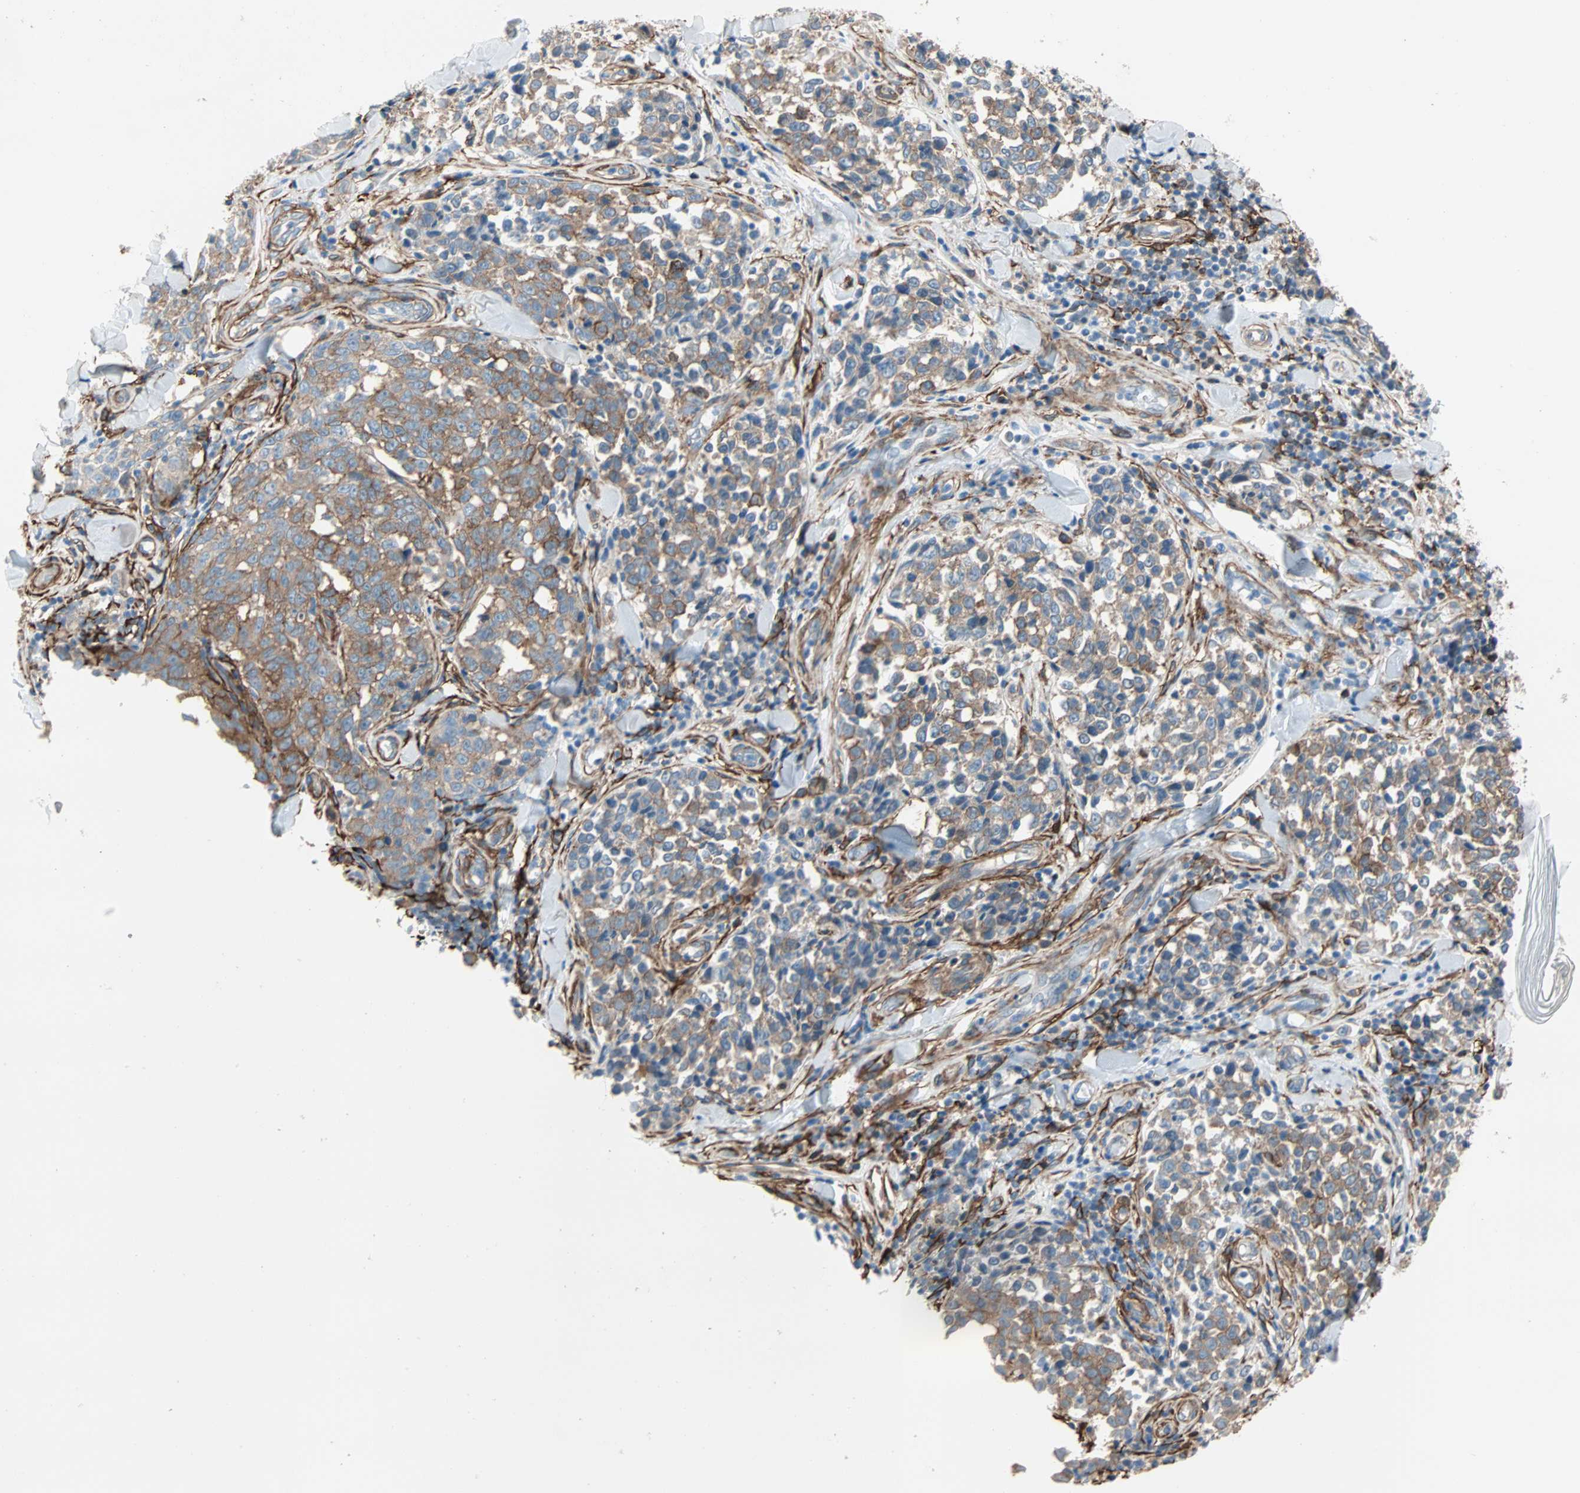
{"staining": {"intensity": "moderate", "quantity": ">75%", "location": "cytoplasmic/membranous"}, "tissue": "melanoma", "cell_type": "Tumor cells", "image_type": "cancer", "snomed": [{"axis": "morphology", "description": "Malignant melanoma, NOS"}, {"axis": "topography", "description": "Skin"}], "caption": "Immunohistochemistry staining of melanoma, which displays medium levels of moderate cytoplasmic/membranous staining in about >75% of tumor cells indicating moderate cytoplasmic/membranous protein staining. The staining was performed using DAB (brown) for protein detection and nuclei were counterstained in hematoxylin (blue).", "gene": "EPB41L2", "patient": {"sex": "female", "age": 64}}